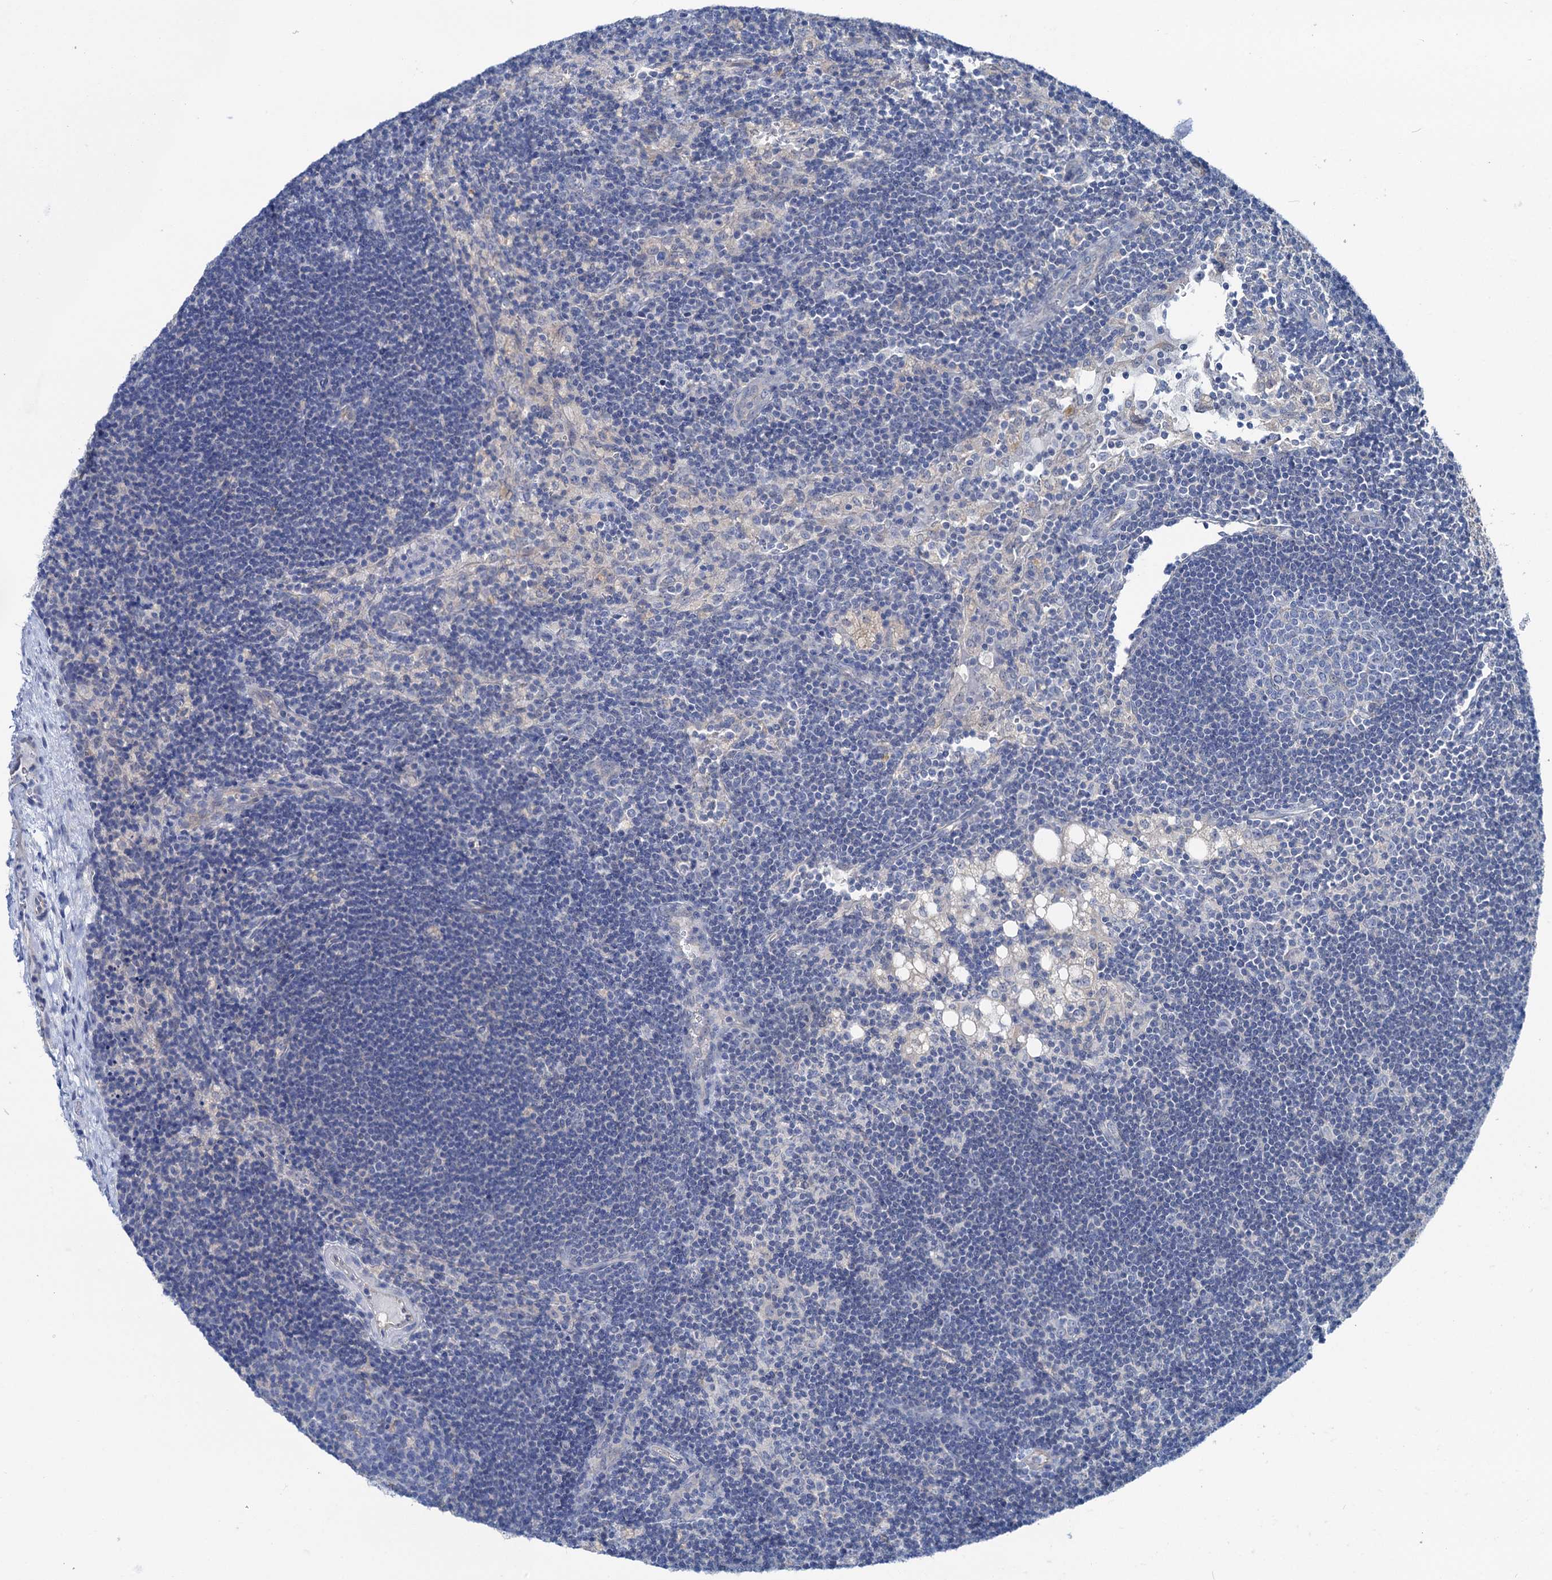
{"staining": {"intensity": "negative", "quantity": "none", "location": "none"}, "tissue": "lymph node", "cell_type": "Germinal center cells", "image_type": "normal", "snomed": [{"axis": "morphology", "description": "Normal tissue, NOS"}, {"axis": "topography", "description": "Lymph node"}], "caption": "Immunohistochemistry photomicrograph of benign lymph node stained for a protein (brown), which demonstrates no positivity in germinal center cells. The staining was performed using DAB (3,3'-diaminobenzidine) to visualize the protein expression in brown, while the nuclei were stained in blue with hematoxylin (Magnification: 20x).", "gene": "SHROOM1", "patient": {"sex": "male", "age": 24}}